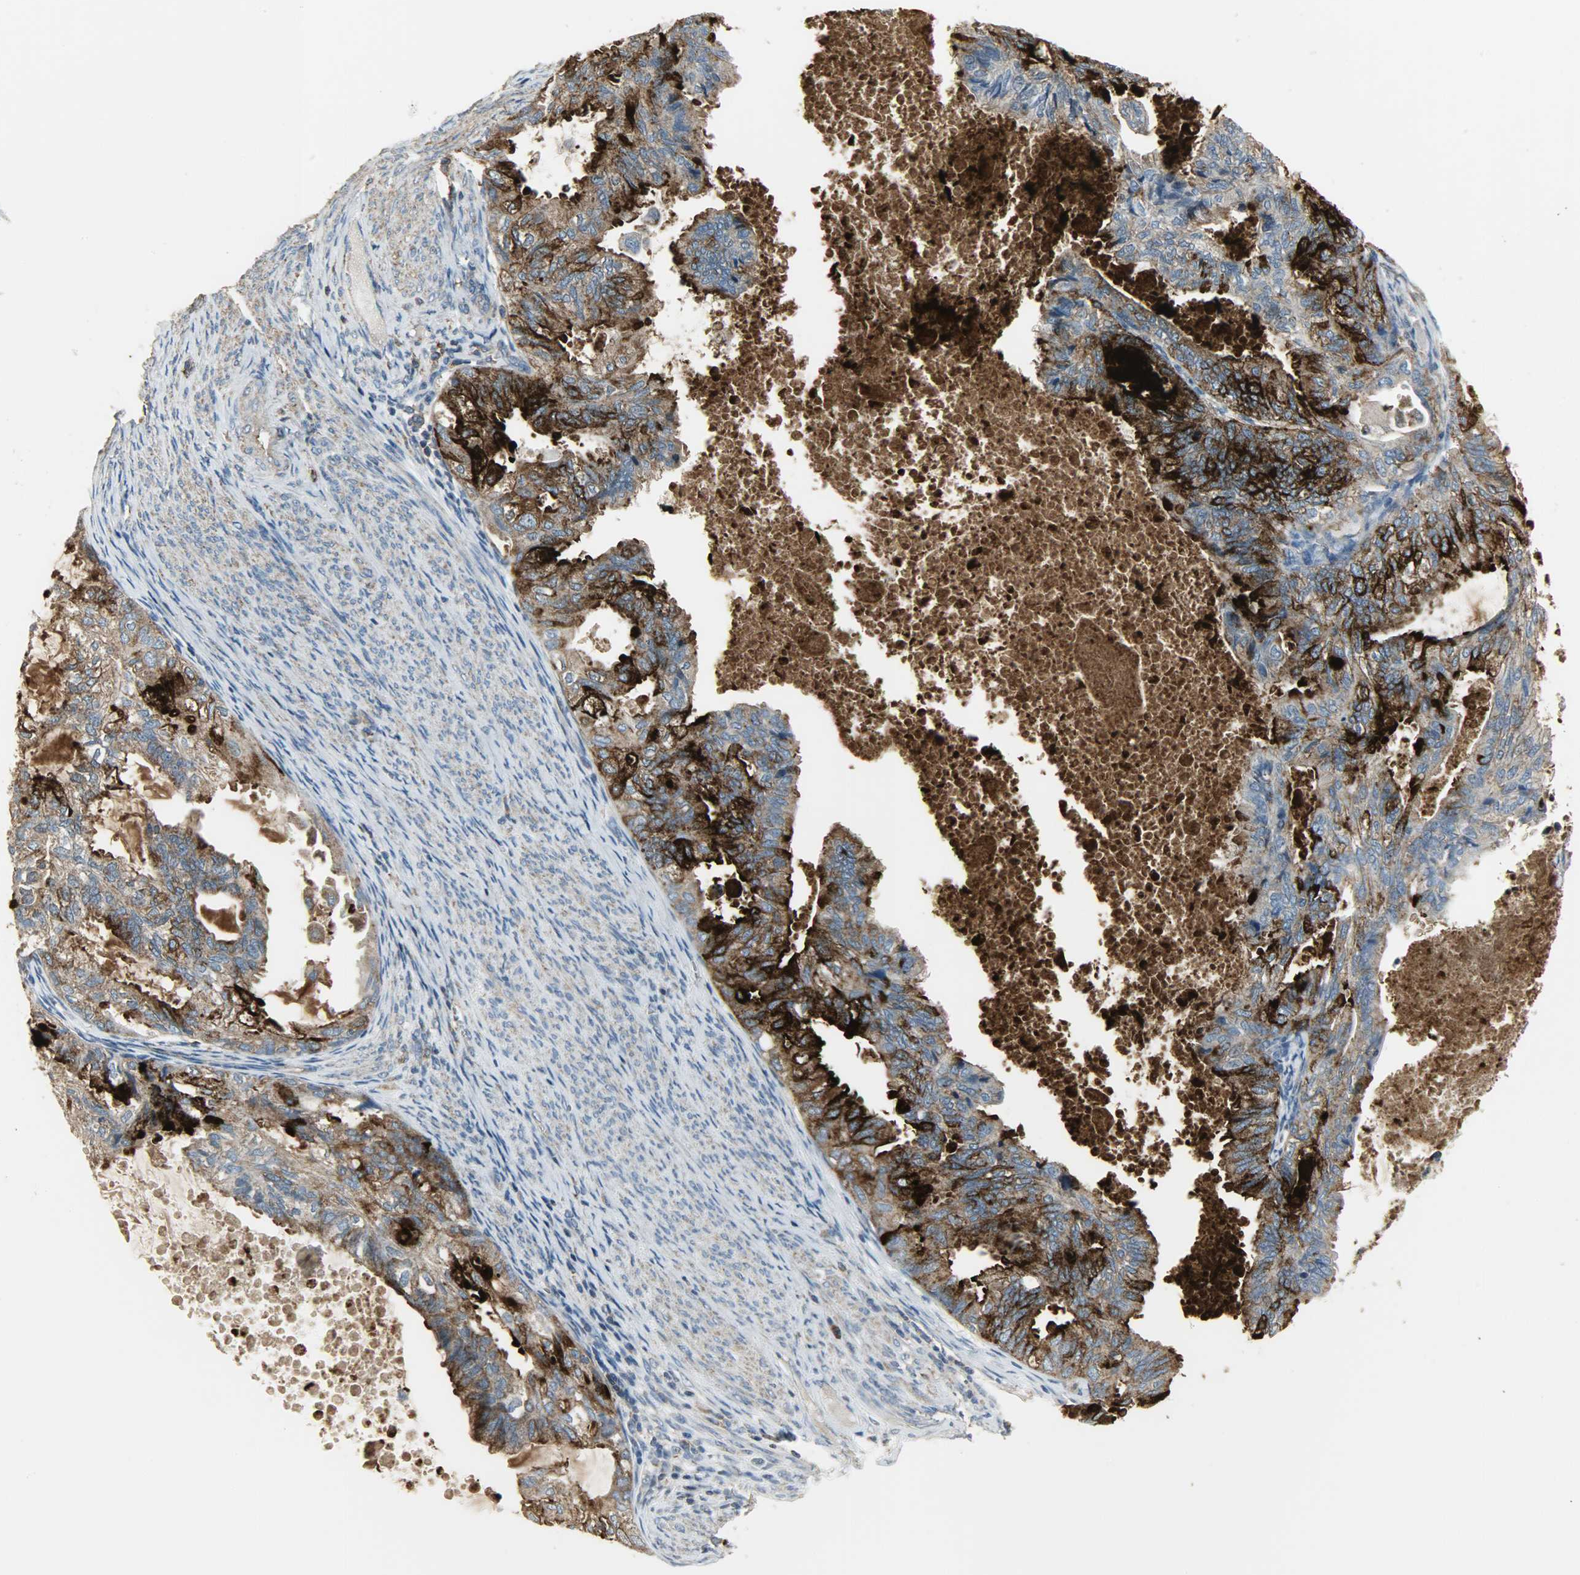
{"staining": {"intensity": "strong", "quantity": ">75%", "location": "cytoplasmic/membranous"}, "tissue": "cervical cancer", "cell_type": "Tumor cells", "image_type": "cancer", "snomed": [{"axis": "morphology", "description": "Normal tissue, NOS"}, {"axis": "morphology", "description": "Adenocarcinoma, NOS"}, {"axis": "topography", "description": "Cervix"}, {"axis": "topography", "description": "Endometrium"}], "caption": "Cervical cancer (adenocarcinoma) stained with IHC reveals strong cytoplasmic/membranous positivity in about >75% of tumor cells.", "gene": "DNAJA4", "patient": {"sex": "female", "age": 86}}